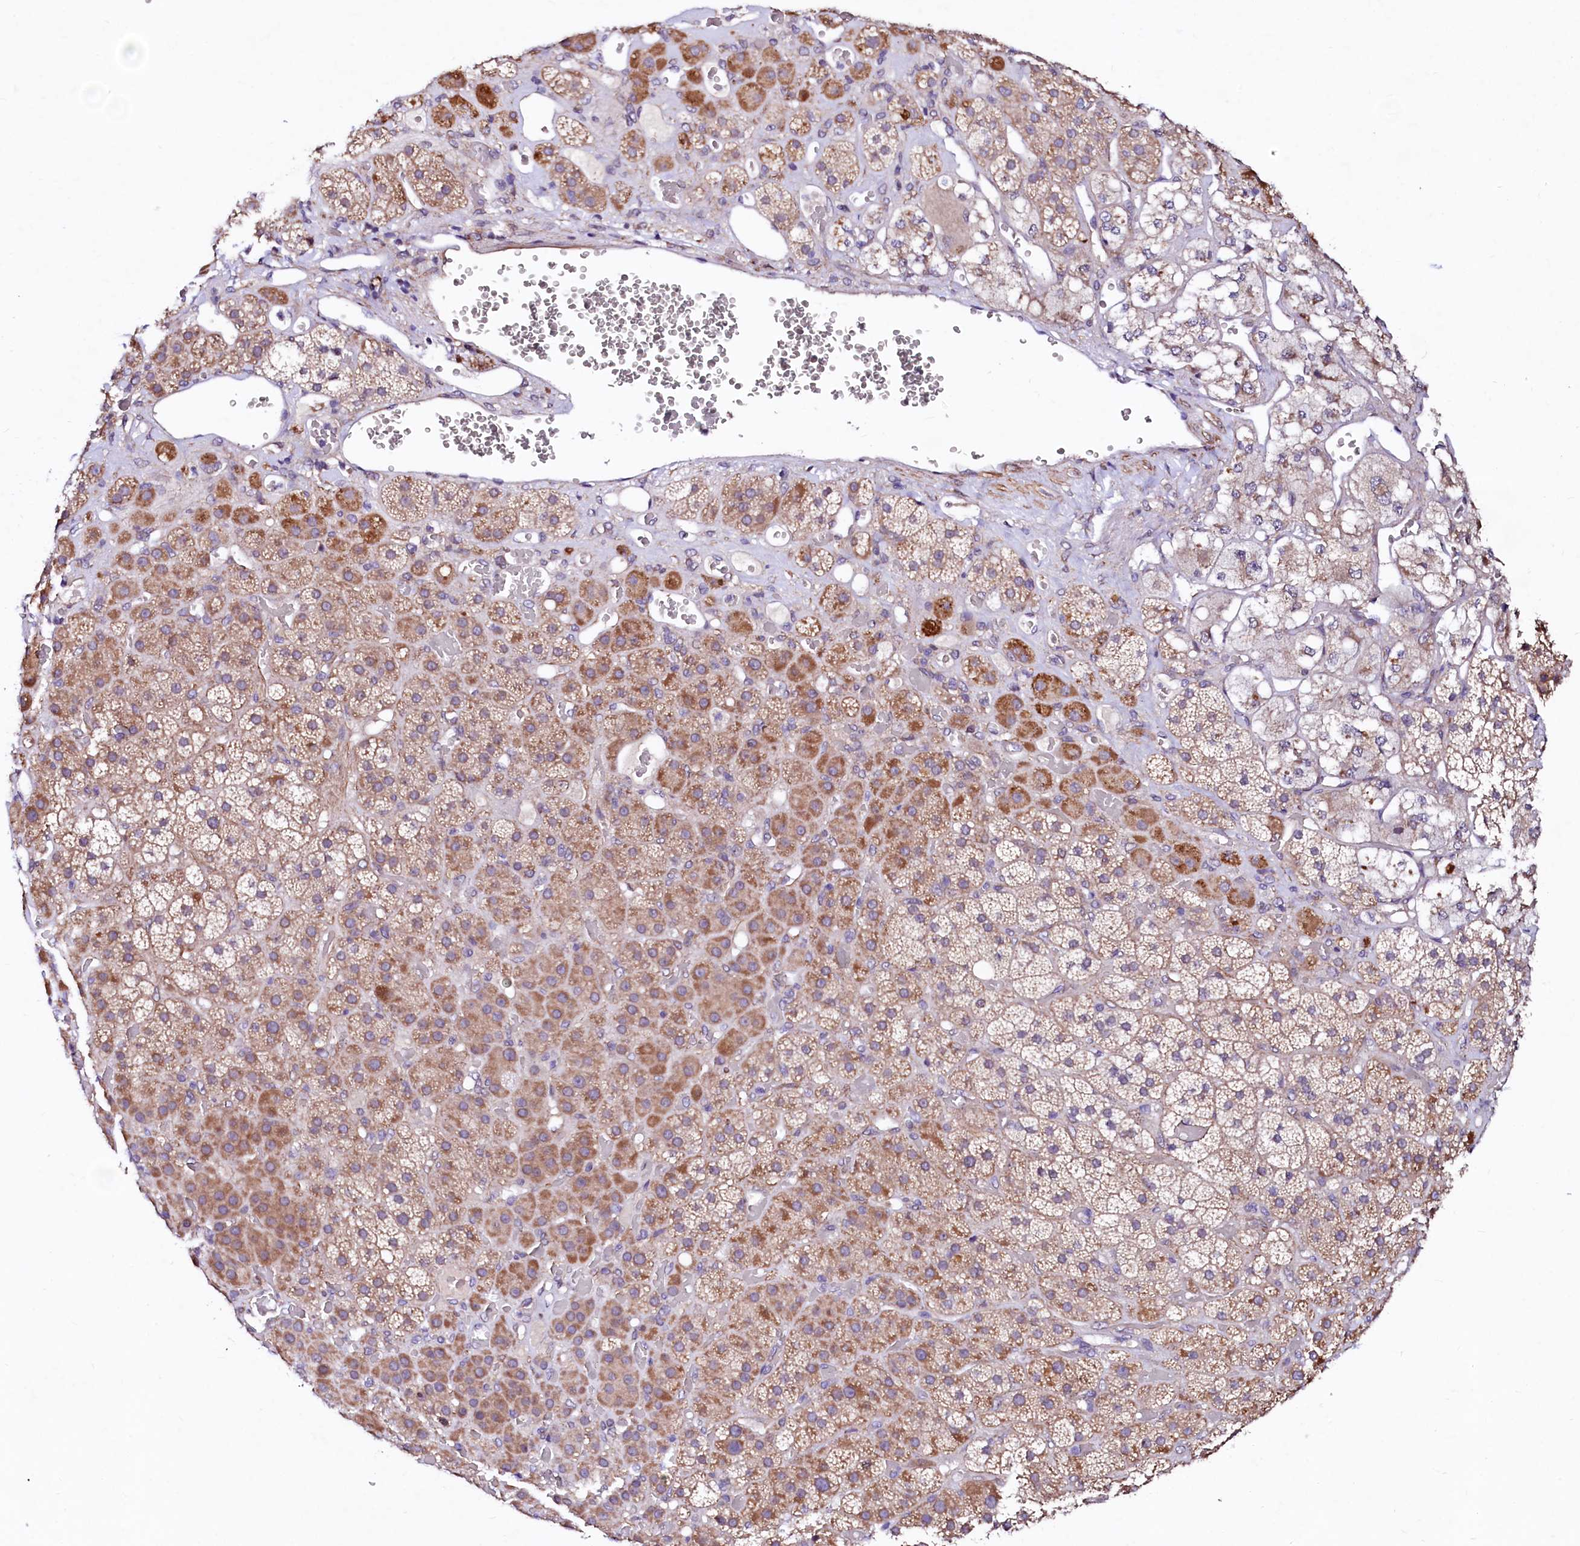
{"staining": {"intensity": "moderate", "quantity": ">75%", "location": "cytoplasmic/membranous"}, "tissue": "adrenal gland", "cell_type": "Glandular cells", "image_type": "normal", "snomed": [{"axis": "morphology", "description": "Normal tissue, NOS"}, {"axis": "topography", "description": "Adrenal gland"}], "caption": "Unremarkable adrenal gland was stained to show a protein in brown. There is medium levels of moderate cytoplasmic/membranous expression in about >75% of glandular cells. The staining was performed using DAB to visualize the protein expression in brown, while the nuclei were stained in blue with hematoxylin (Magnification: 20x).", "gene": "GPR176", "patient": {"sex": "male", "age": 57}}